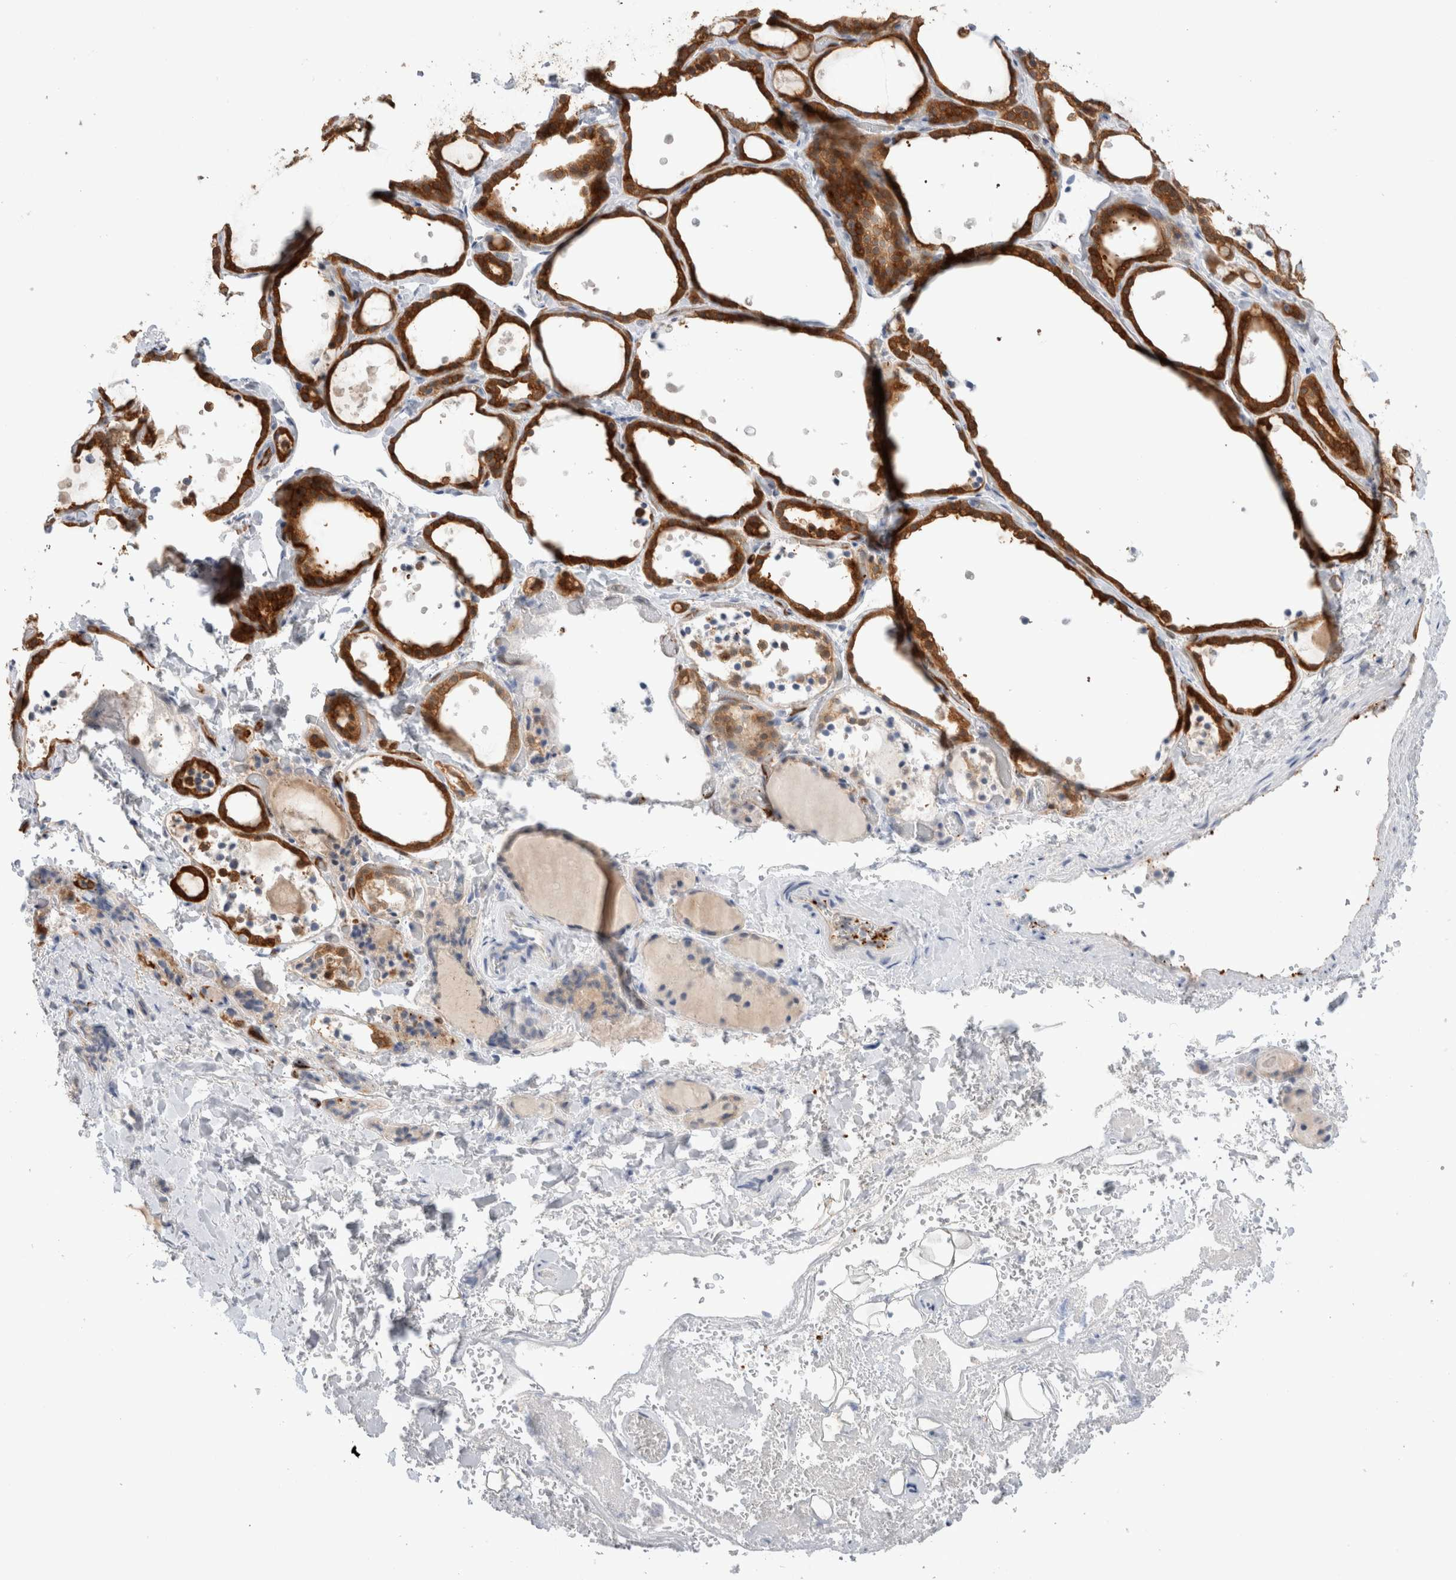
{"staining": {"intensity": "moderate", "quantity": ">75%", "location": "cytoplasmic/membranous"}, "tissue": "thyroid gland", "cell_type": "Glandular cells", "image_type": "normal", "snomed": [{"axis": "morphology", "description": "Normal tissue, NOS"}, {"axis": "topography", "description": "Thyroid gland"}], "caption": "Protein staining of unremarkable thyroid gland exhibits moderate cytoplasmic/membranous staining in about >75% of glandular cells. Immunohistochemistry (ihc) stains the protein in brown and the nuclei are stained blue.", "gene": "NAPEPLD", "patient": {"sex": "female", "age": 44}}